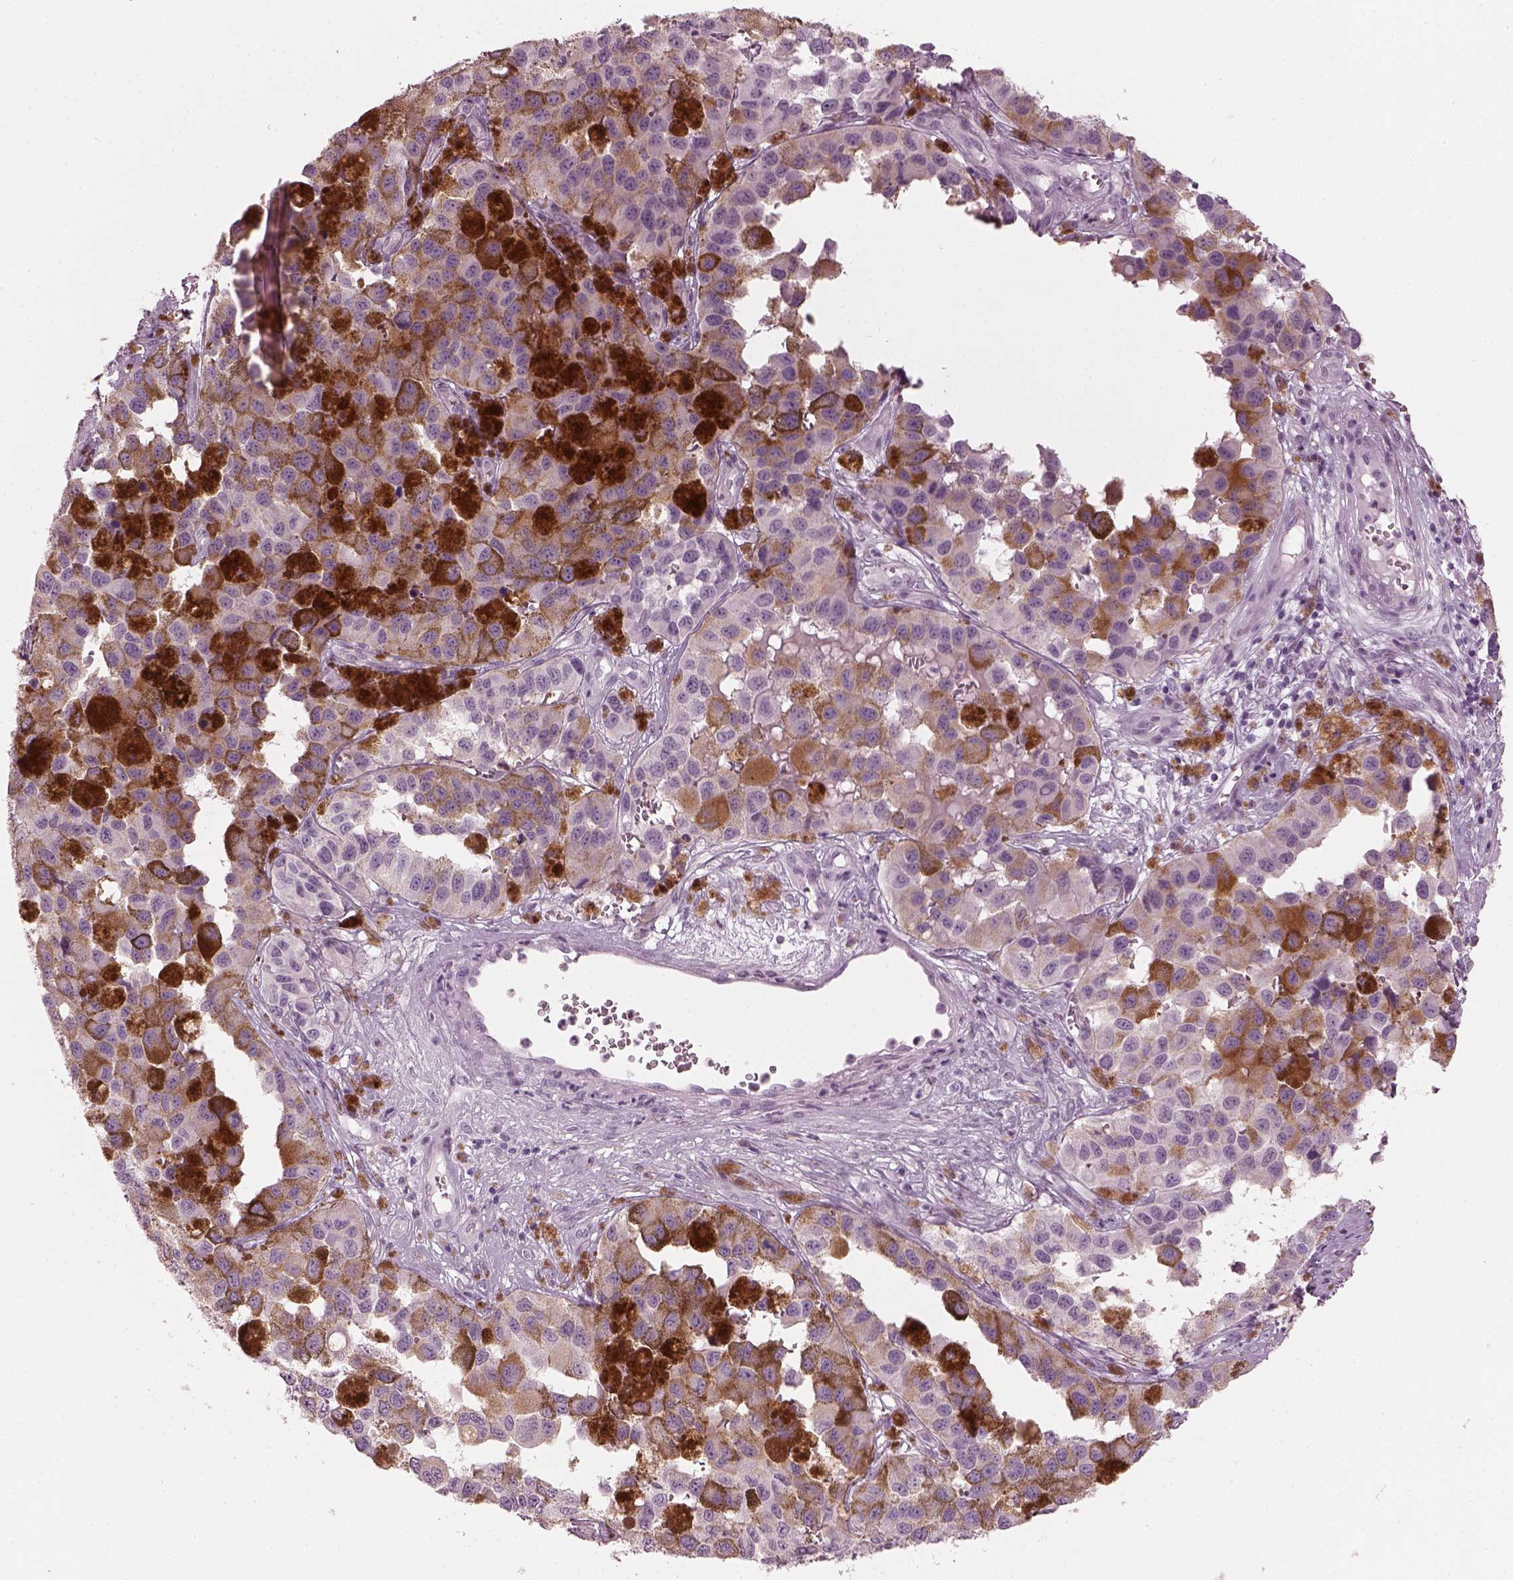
{"staining": {"intensity": "negative", "quantity": "none", "location": "none"}, "tissue": "melanoma", "cell_type": "Tumor cells", "image_type": "cancer", "snomed": [{"axis": "morphology", "description": "Malignant melanoma, NOS"}, {"axis": "topography", "description": "Skin"}], "caption": "Immunohistochemistry (IHC) of malignant melanoma displays no positivity in tumor cells.", "gene": "HYDIN", "patient": {"sex": "female", "age": 58}}